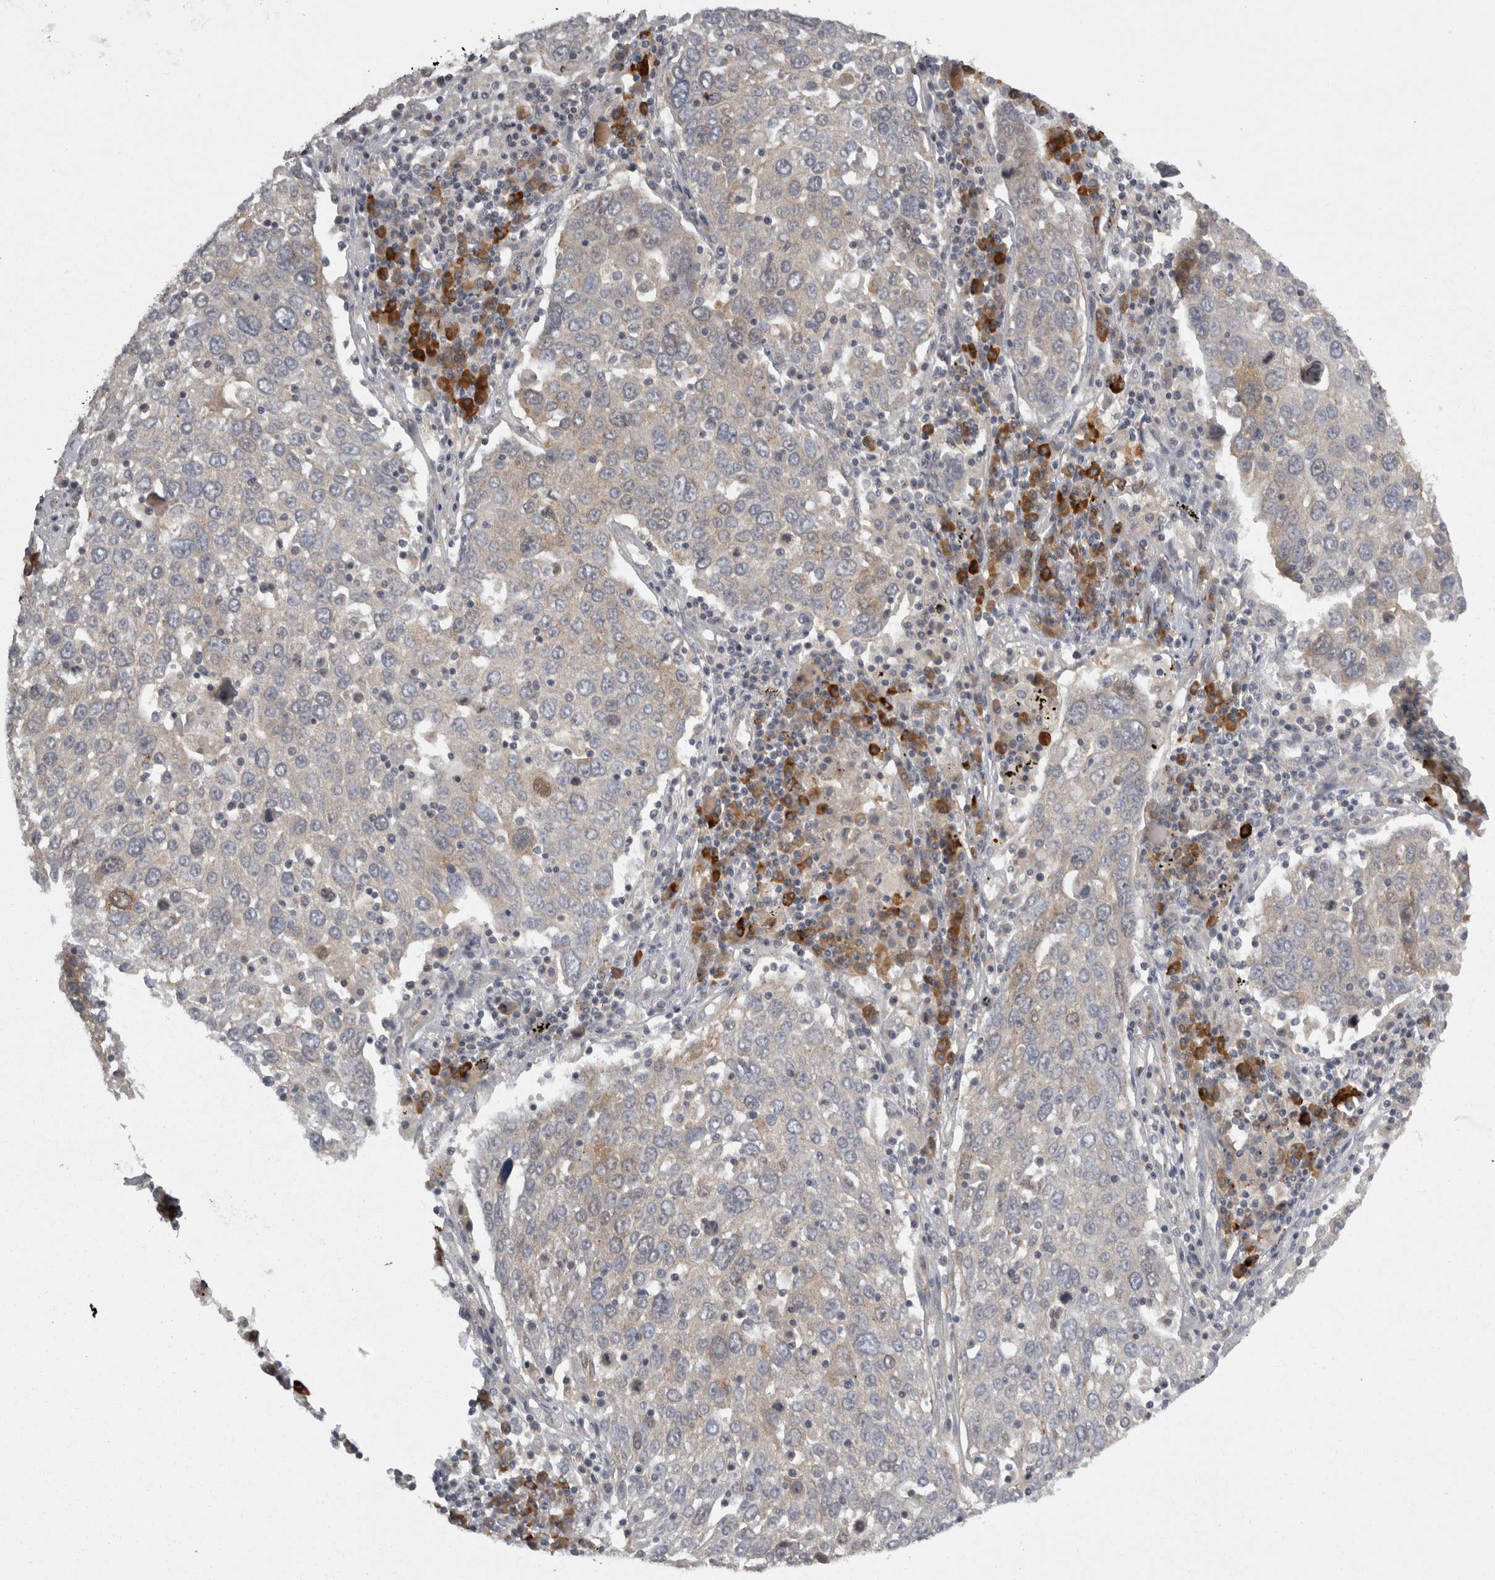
{"staining": {"intensity": "weak", "quantity": "<25%", "location": "cytoplasmic/membranous"}, "tissue": "lung cancer", "cell_type": "Tumor cells", "image_type": "cancer", "snomed": [{"axis": "morphology", "description": "Squamous cell carcinoma, NOS"}, {"axis": "topography", "description": "Lung"}], "caption": "Squamous cell carcinoma (lung) was stained to show a protein in brown. There is no significant staining in tumor cells. (DAB (3,3'-diaminobenzidine) IHC with hematoxylin counter stain).", "gene": "SLCO5A1", "patient": {"sex": "male", "age": 65}}